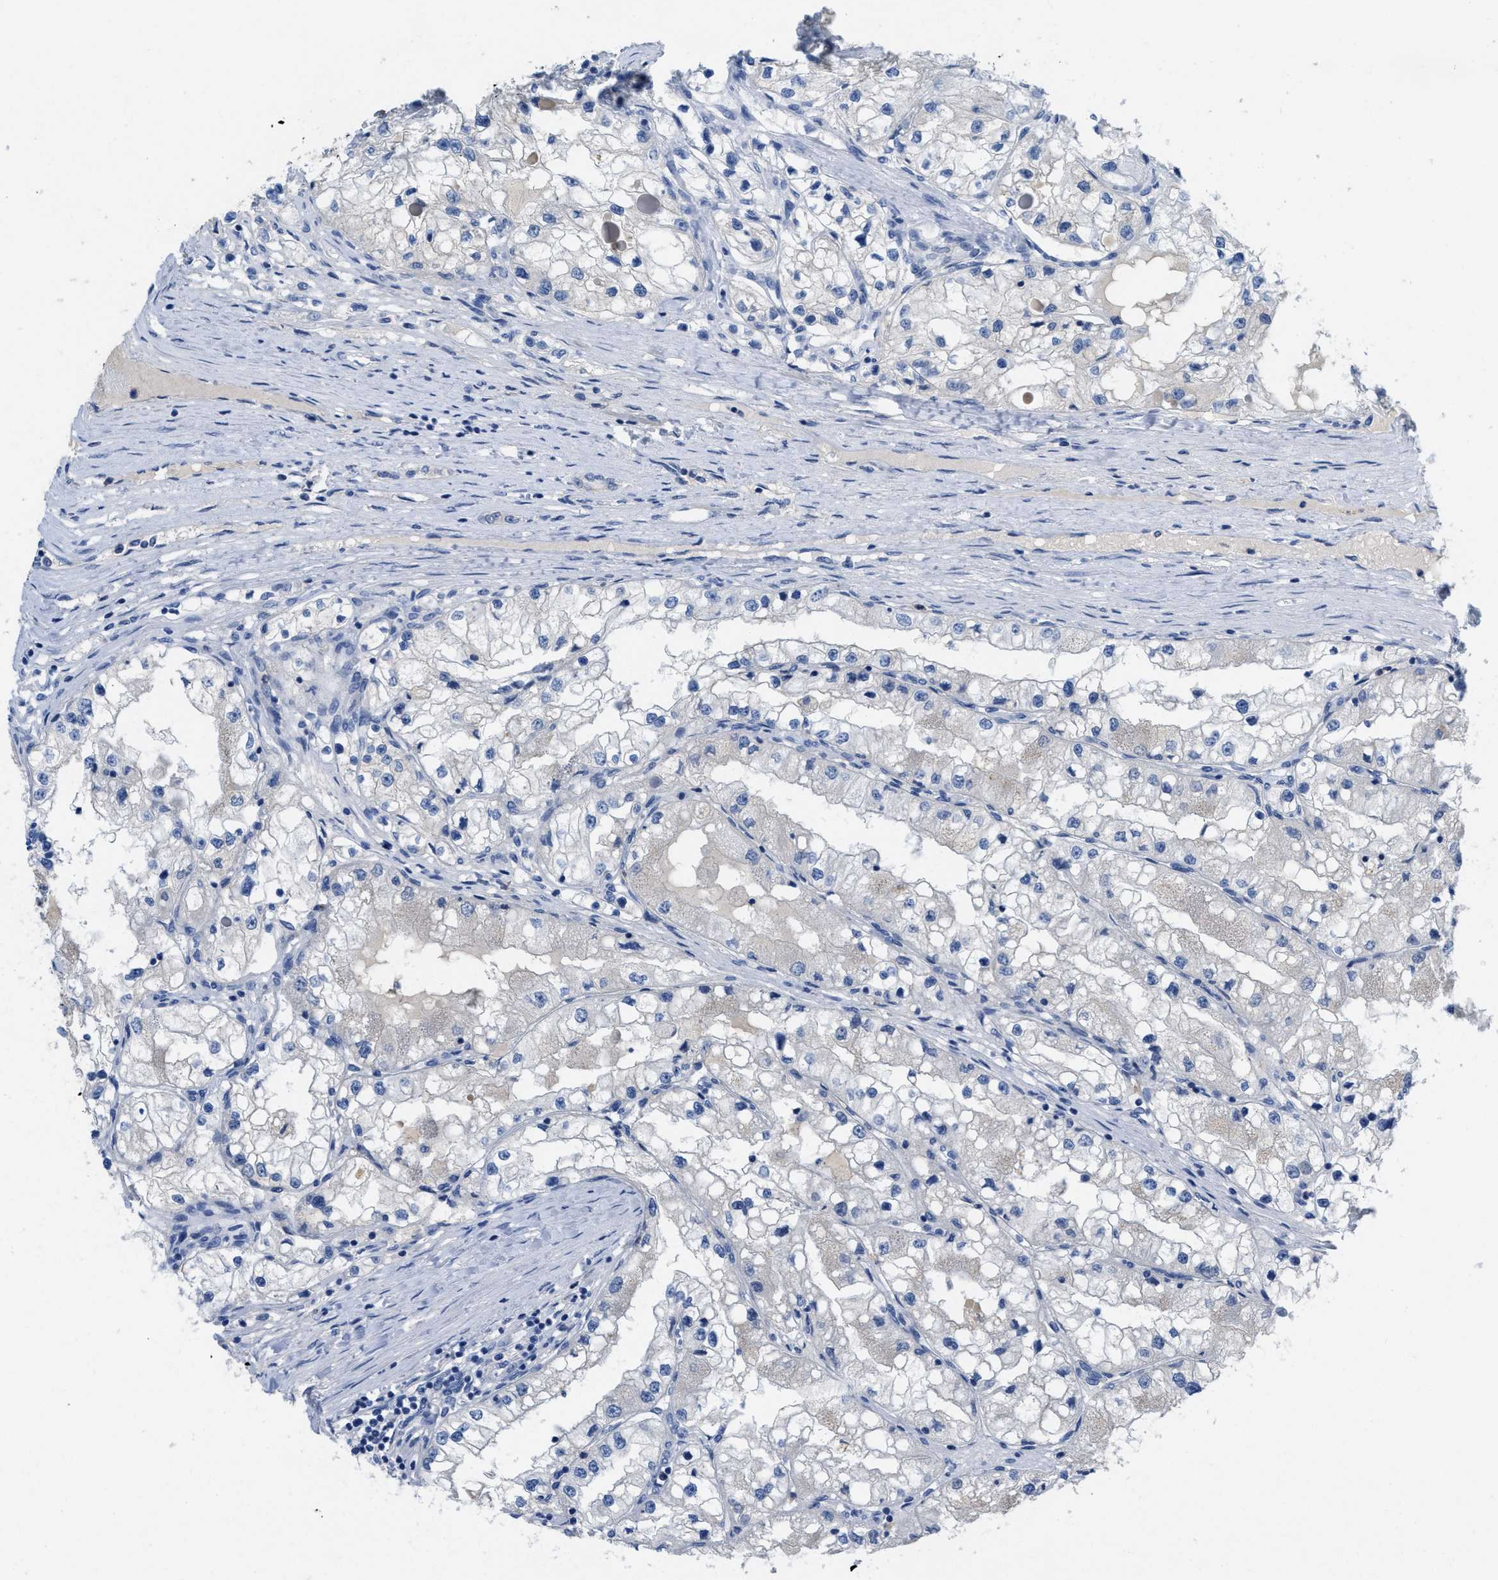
{"staining": {"intensity": "negative", "quantity": "none", "location": "none"}, "tissue": "renal cancer", "cell_type": "Tumor cells", "image_type": "cancer", "snomed": [{"axis": "morphology", "description": "Adenocarcinoma, NOS"}, {"axis": "topography", "description": "Kidney"}], "caption": "This image is of renal cancer (adenocarcinoma) stained with immunohistochemistry to label a protein in brown with the nuclei are counter-stained blue. There is no staining in tumor cells. Brightfield microscopy of immunohistochemistry stained with DAB (brown) and hematoxylin (blue), captured at high magnification.", "gene": "CNNM4", "patient": {"sex": "male", "age": 68}}